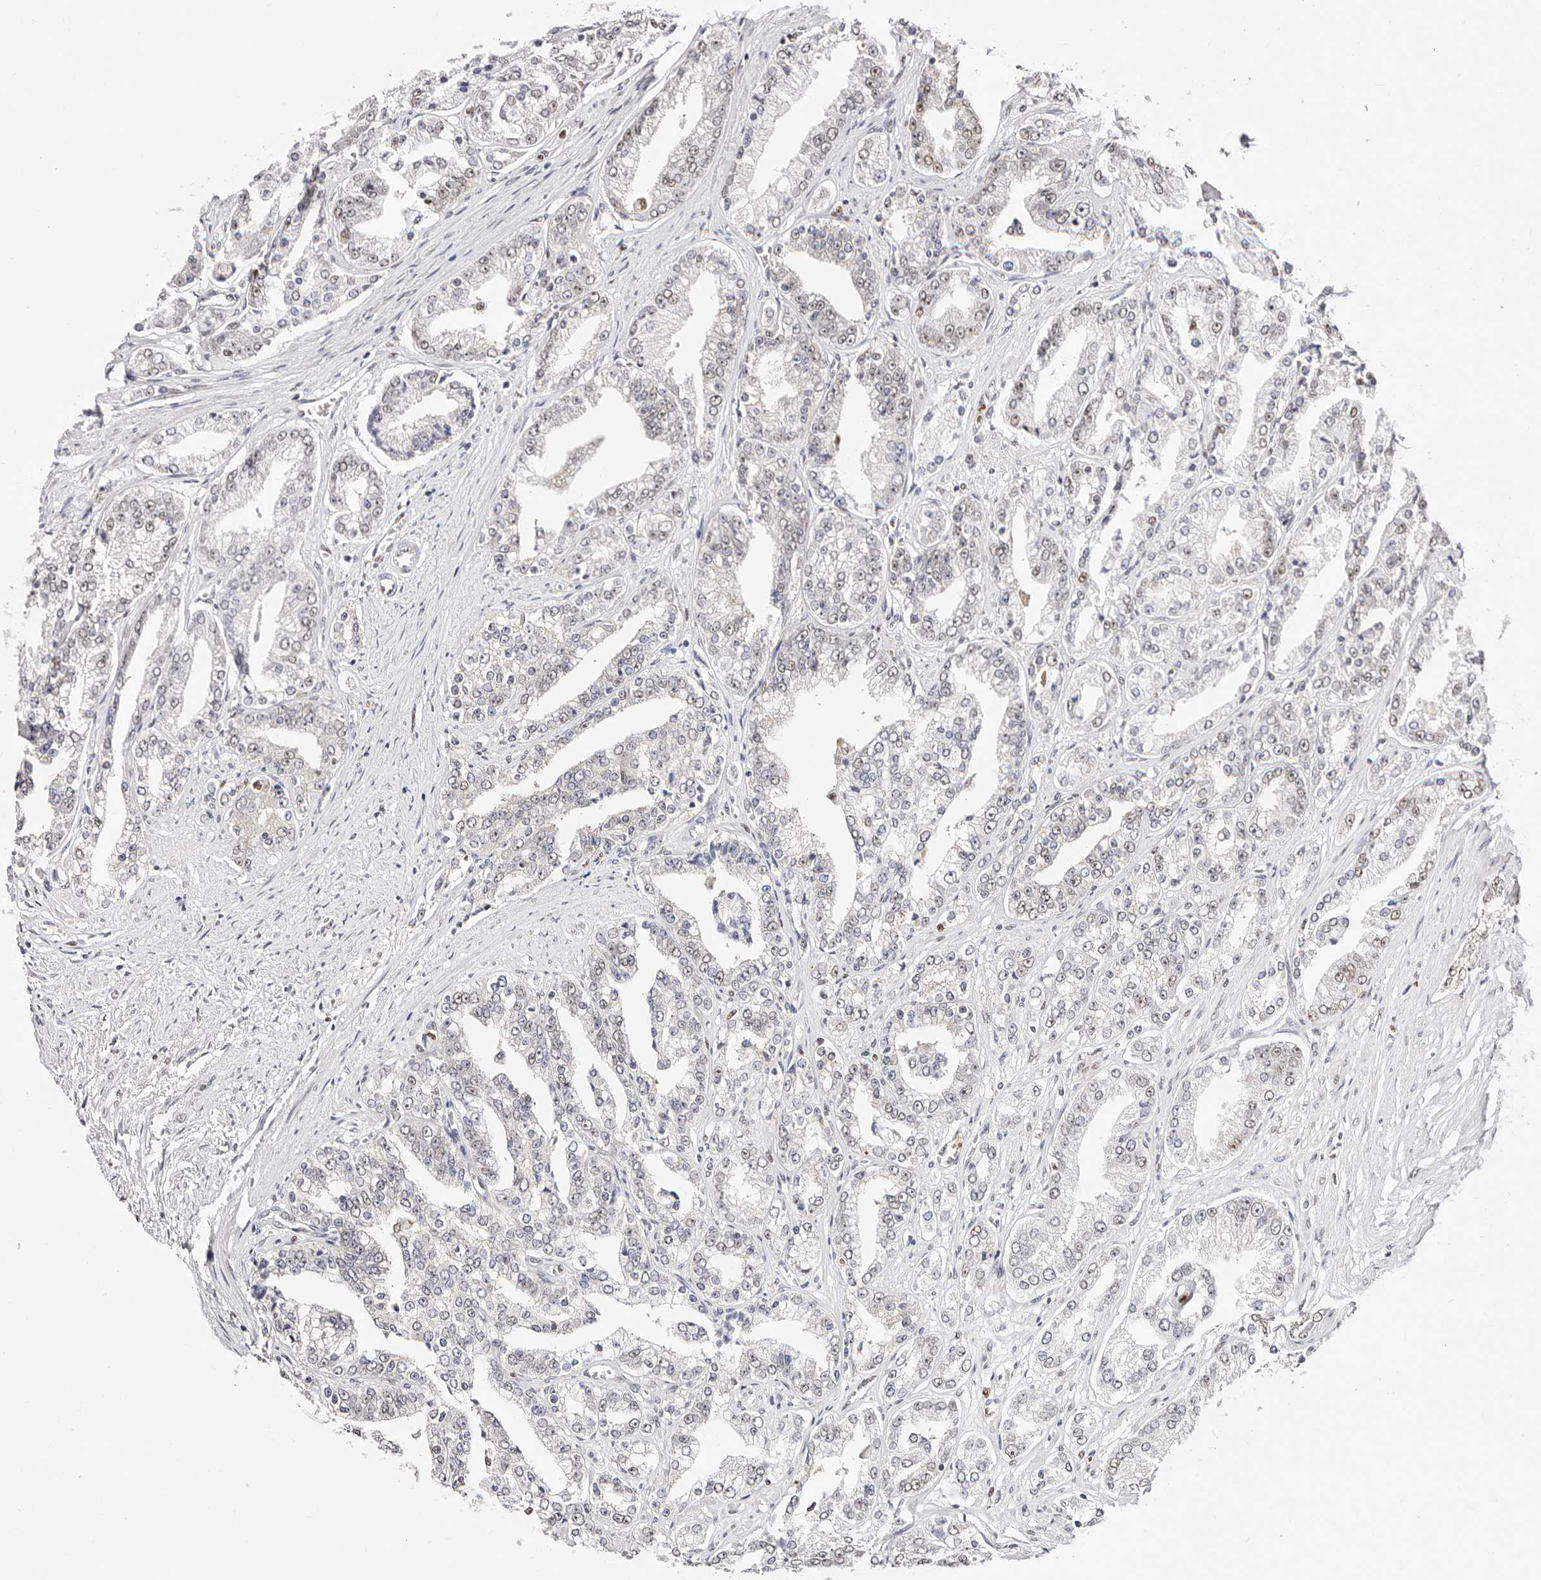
{"staining": {"intensity": "weak", "quantity": "<25%", "location": "nuclear"}, "tissue": "prostate cancer", "cell_type": "Tumor cells", "image_type": "cancer", "snomed": [{"axis": "morphology", "description": "Adenocarcinoma, High grade"}, {"axis": "topography", "description": "Prostate"}], "caption": "DAB (3,3'-diaminobenzidine) immunohistochemical staining of human prostate high-grade adenocarcinoma reveals no significant staining in tumor cells.", "gene": "TKT", "patient": {"sex": "male", "age": 71}}